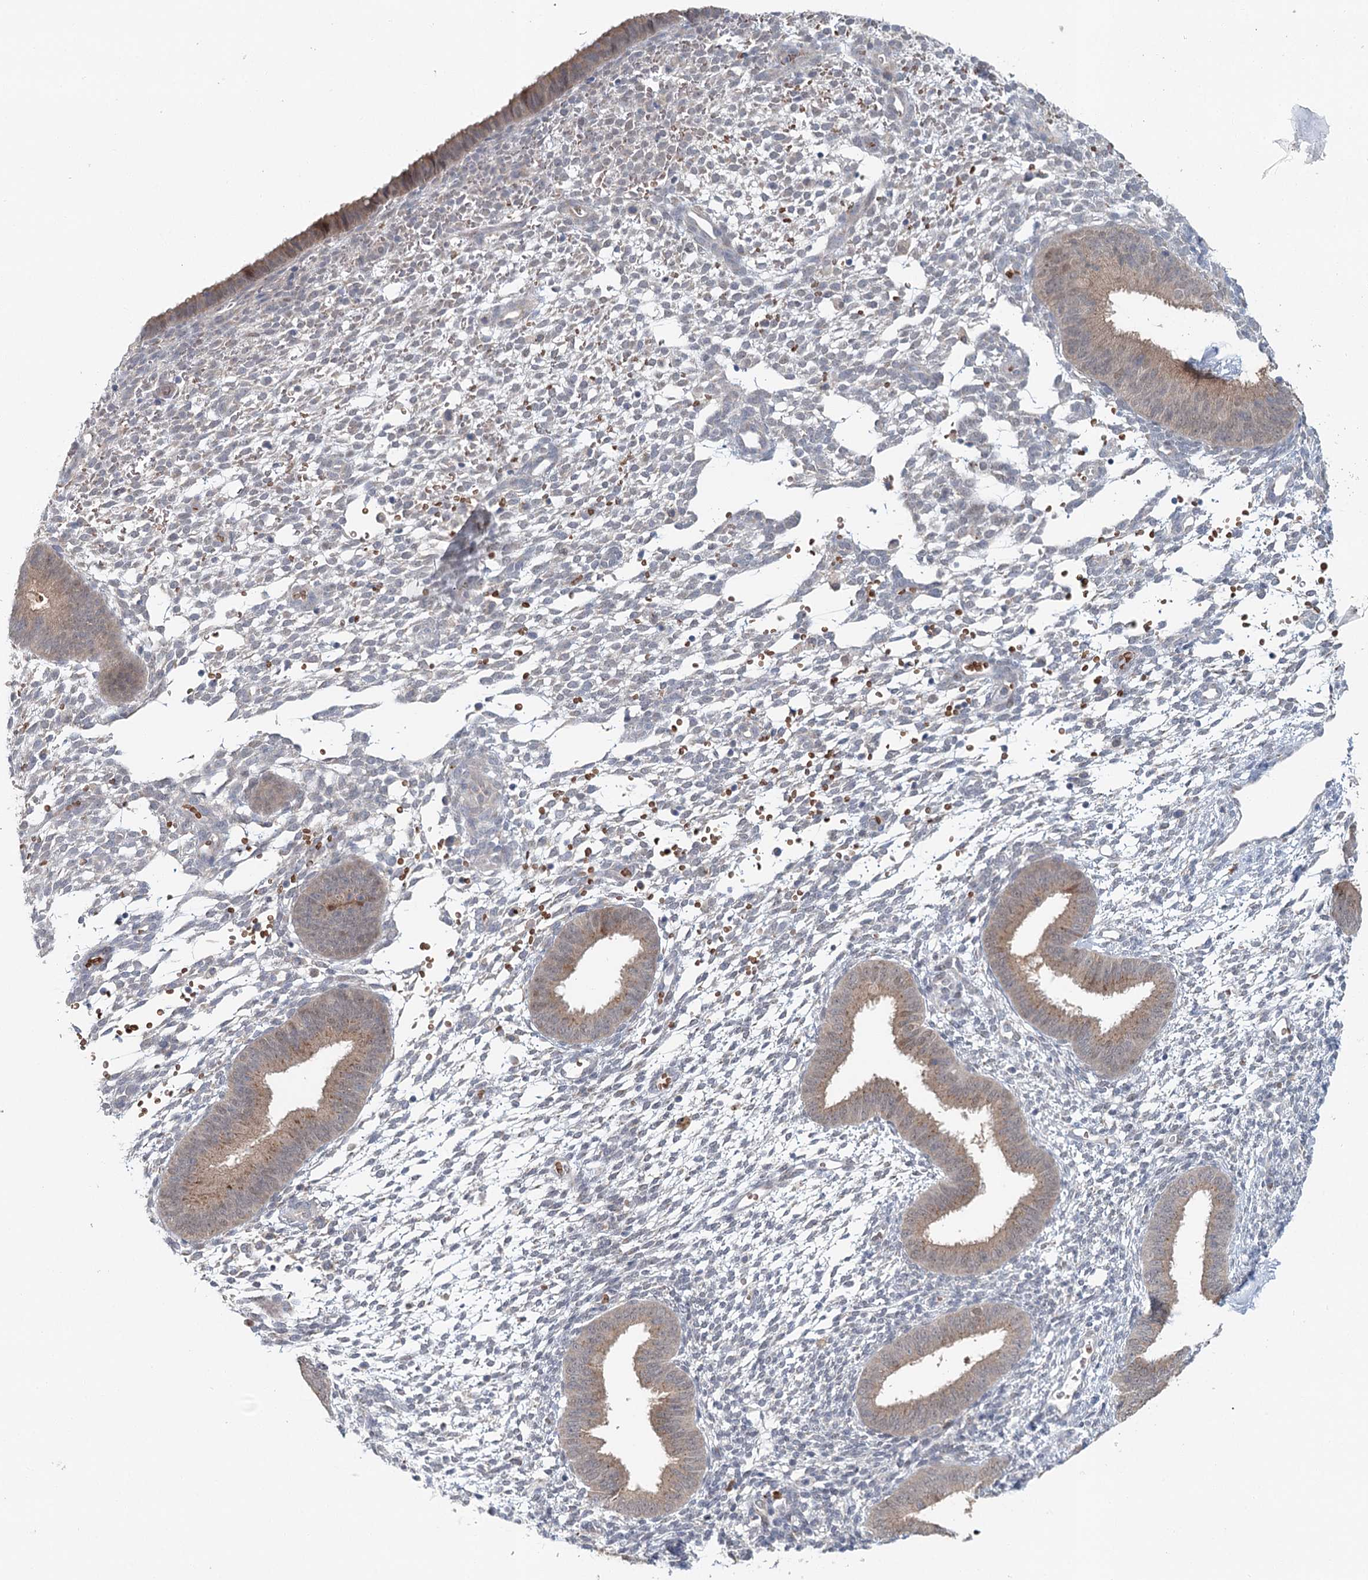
{"staining": {"intensity": "weak", "quantity": "<25%", "location": "cytoplasmic/membranous"}, "tissue": "endometrium", "cell_type": "Cells in endometrial stroma", "image_type": "normal", "snomed": [{"axis": "morphology", "description": "Normal tissue, NOS"}, {"axis": "topography", "description": "Uterus"}, {"axis": "topography", "description": "Endometrium"}], "caption": "Immunohistochemical staining of unremarkable human endometrium reveals no significant staining in cells in endometrial stroma.", "gene": "ADK", "patient": {"sex": "female", "age": 48}}